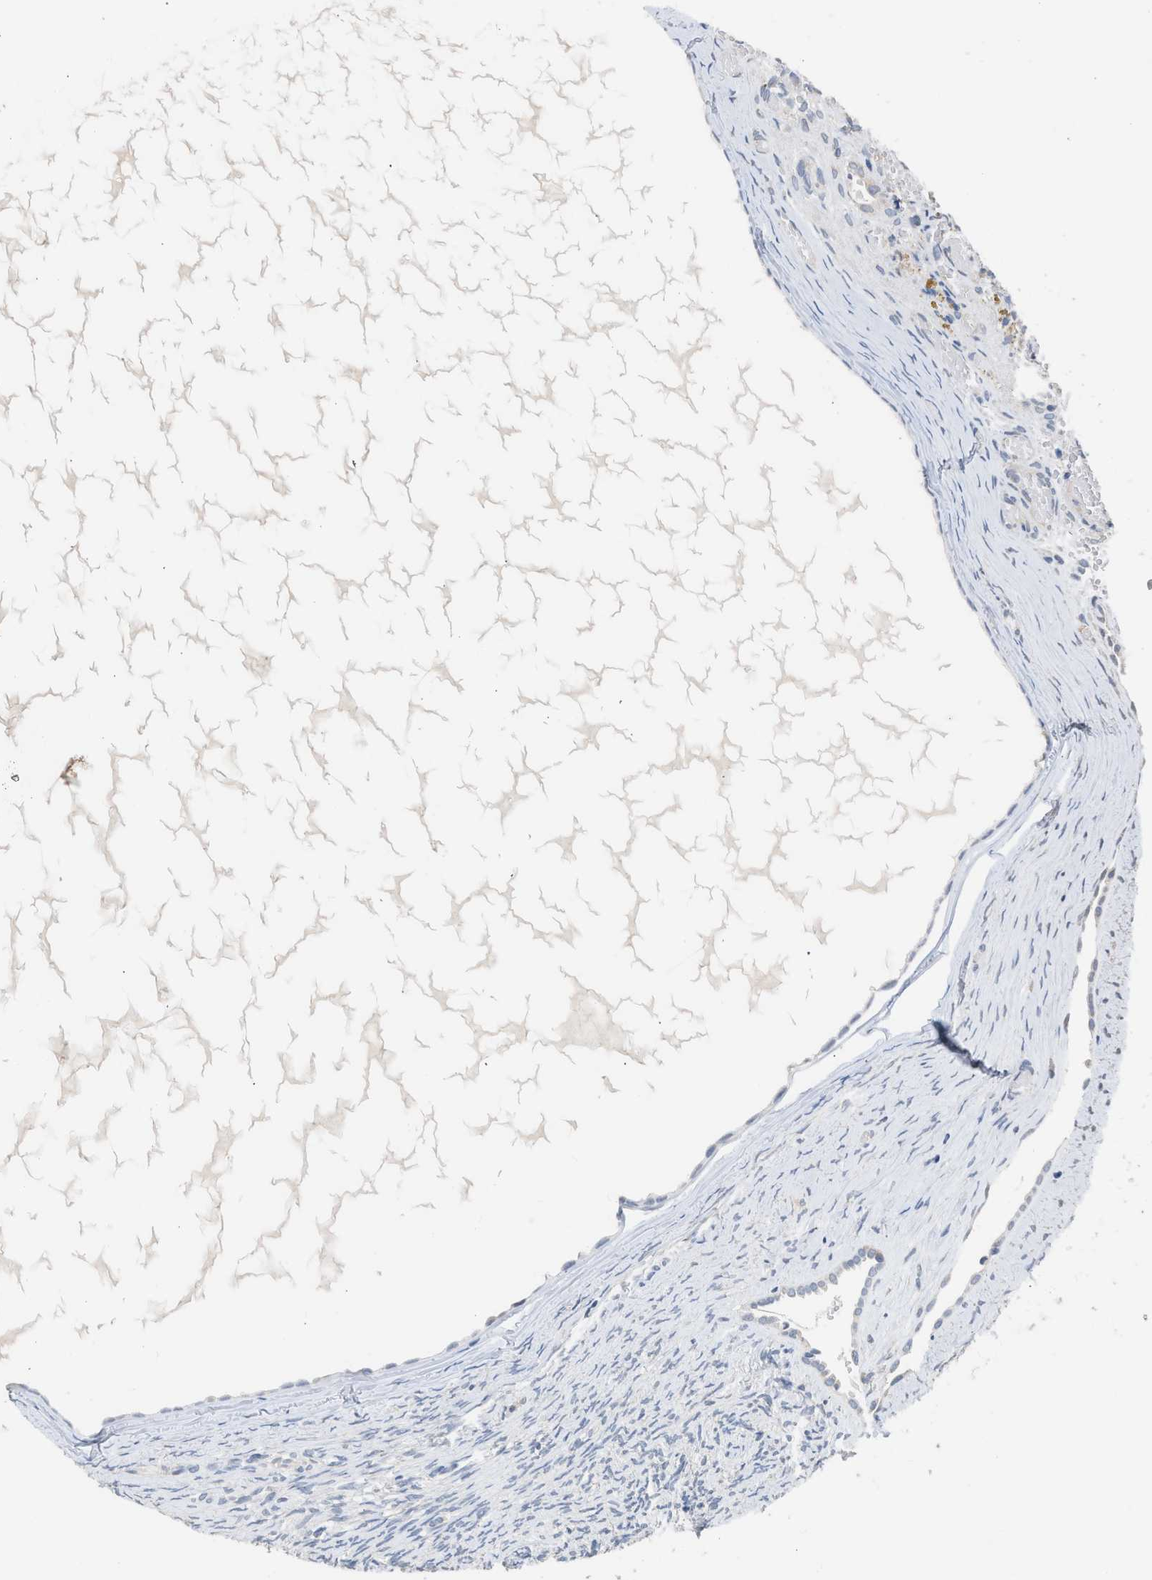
{"staining": {"intensity": "negative", "quantity": "none", "location": "none"}, "tissue": "ovary", "cell_type": "Ovarian stroma cells", "image_type": "normal", "snomed": [{"axis": "morphology", "description": "Normal tissue, NOS"}, {"axis": "topography", "description": "Ovary"}], "caption": "This is an IHC photomicrograph of unremarkable ovary. There is no staining in ovarian stroma cells.", "gene": "CSF3R", "patient": {"sex": "female", "age": 33}}